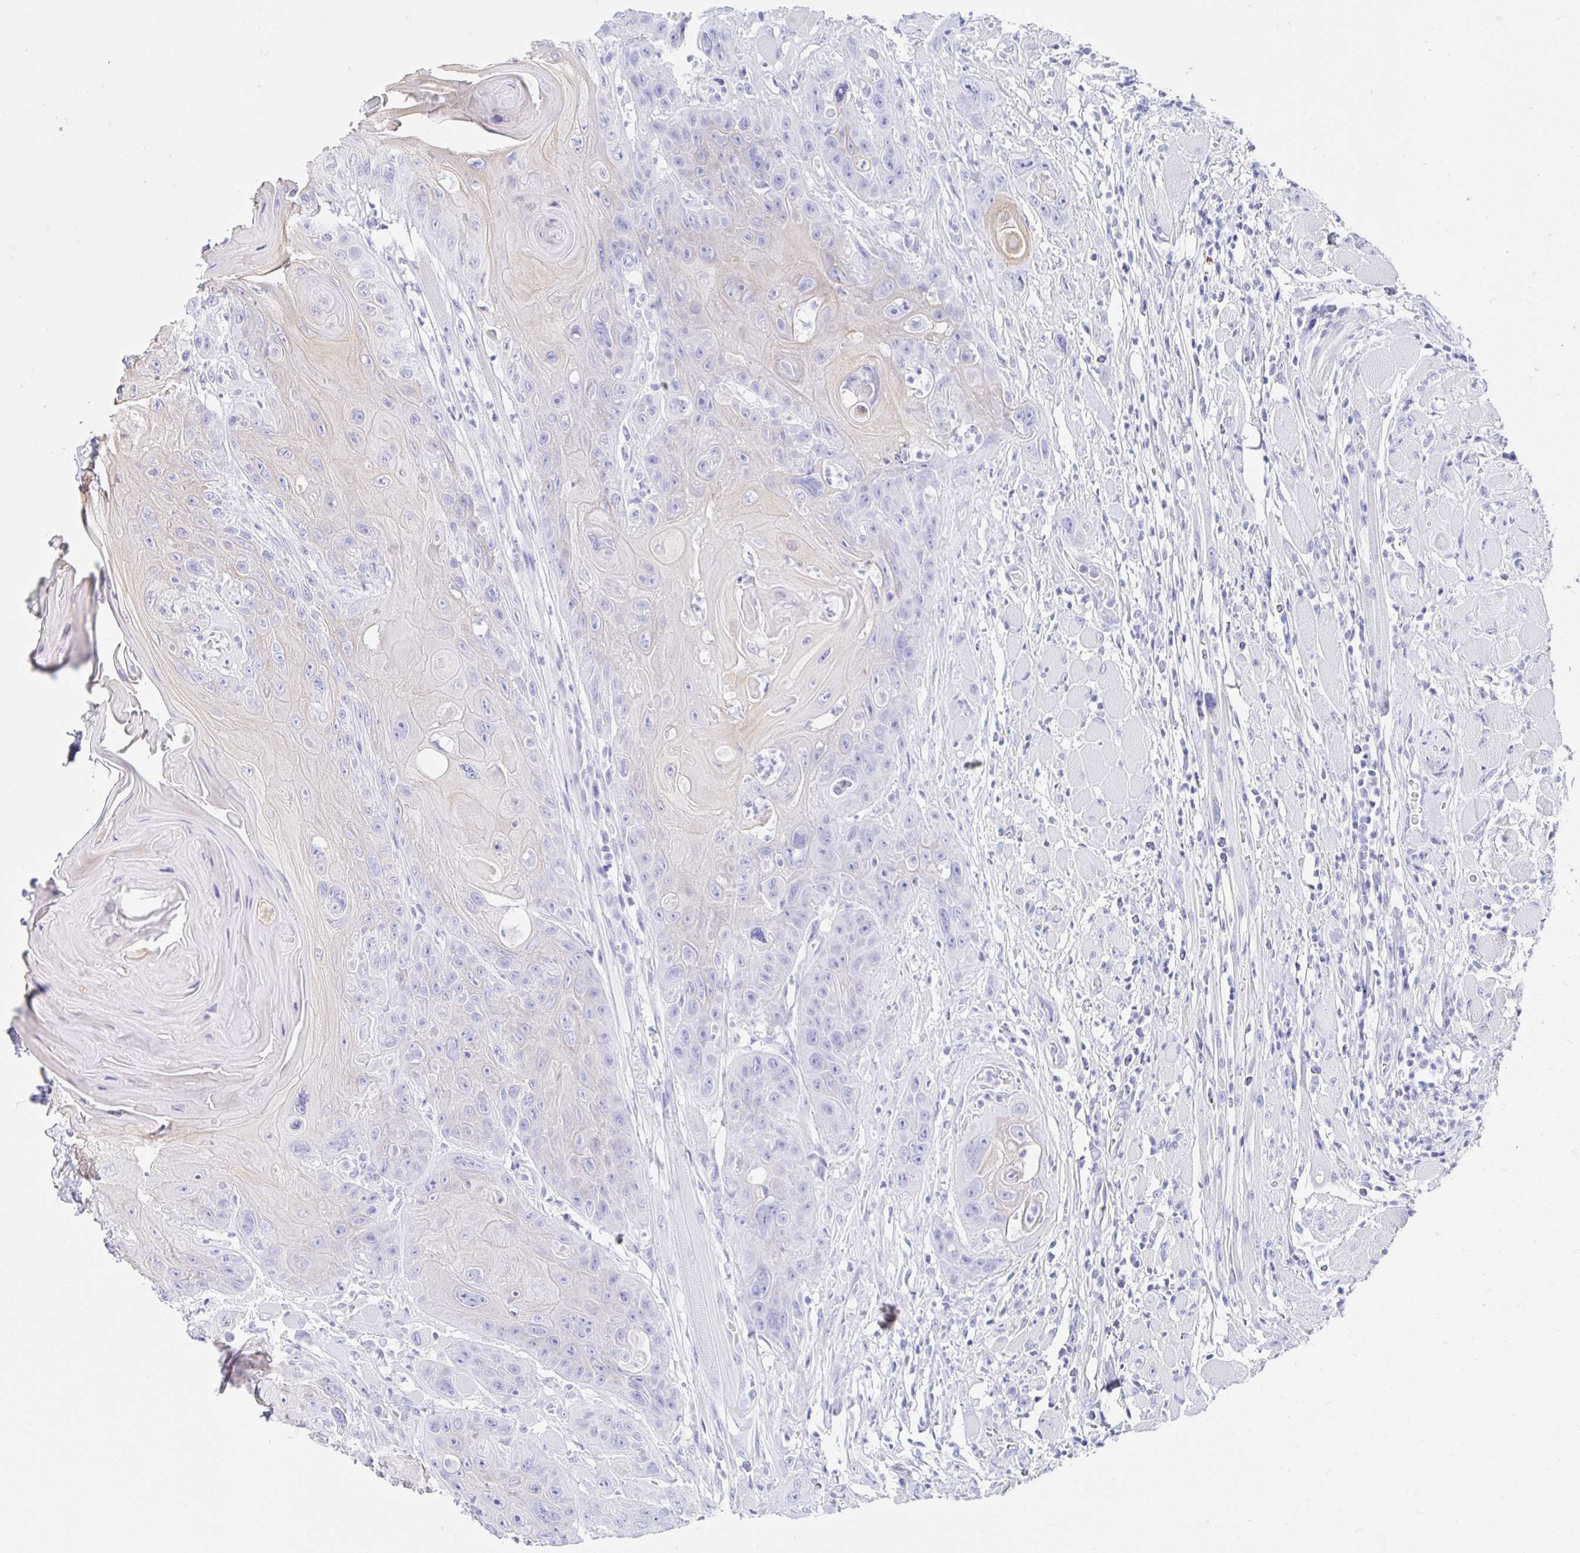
{"staining": {"intensity": "negative", "quantity": "none", "location": "none"}, "tissue": "head and neck cancer", "cell_type": "Tumor cells", "image_type": "cancer", "snomed": [{"axis": "morphology", "description": "Squamous cell carcinoma, NOS"}, {"axis": "topography", "description": "Head-Neck"}], "caption": "A high-resolution histopathology image shows immunohistochemistry (IHC) staining of head and neck cancer, which displays no significant positivity in tumor cells.", "gene": "CA9", "patient": {"sex": "female", "age": 59}}